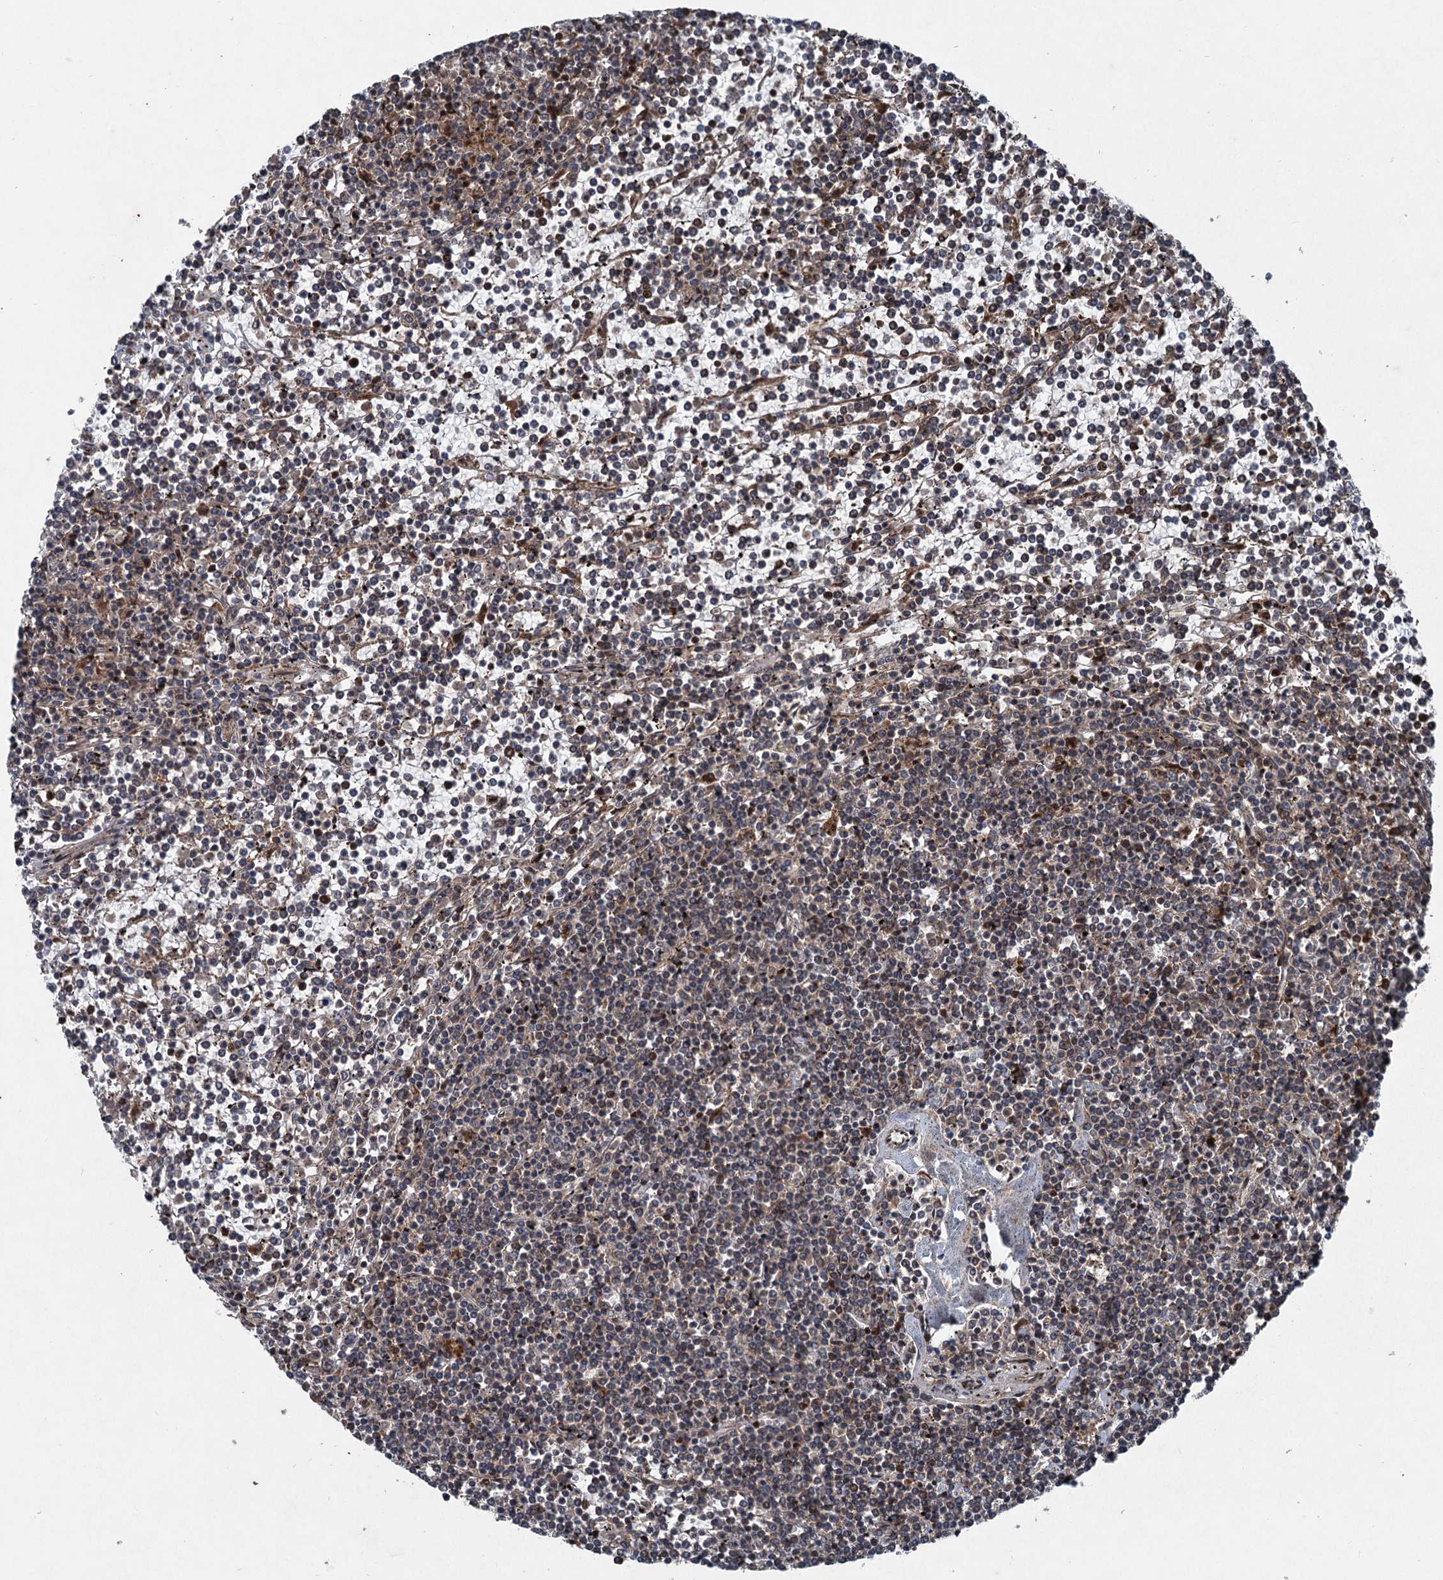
{"staining": {"intensity": "negative", "quantity": "none", "location": "none"}, "tissue": "lymphoma", "cell_type": "Tumor cells", "image_type": "cancer", "snomed": [{"axis": "morphology", "description": "Malignant lymphoma, non-Hodgkin's type, Low grade"}, {"axis": "topography", "description": "Spleen"}], "caption": "This histopathology image is of malignant lymphoma, non-Hodgkin's type (low-grade) stained with immunohistochemistry (IHC) to label a protein in brown with the nuclei are counter-stained blue. There is no staining in tumor cells. The staining is performed using DAB (3,3'-diaminobenzidine) brown chromogen with nuclei counter-stained in using hematoxylin.", "gene": "ALAS1", "patient": {"sex": "female", "age": 19}}